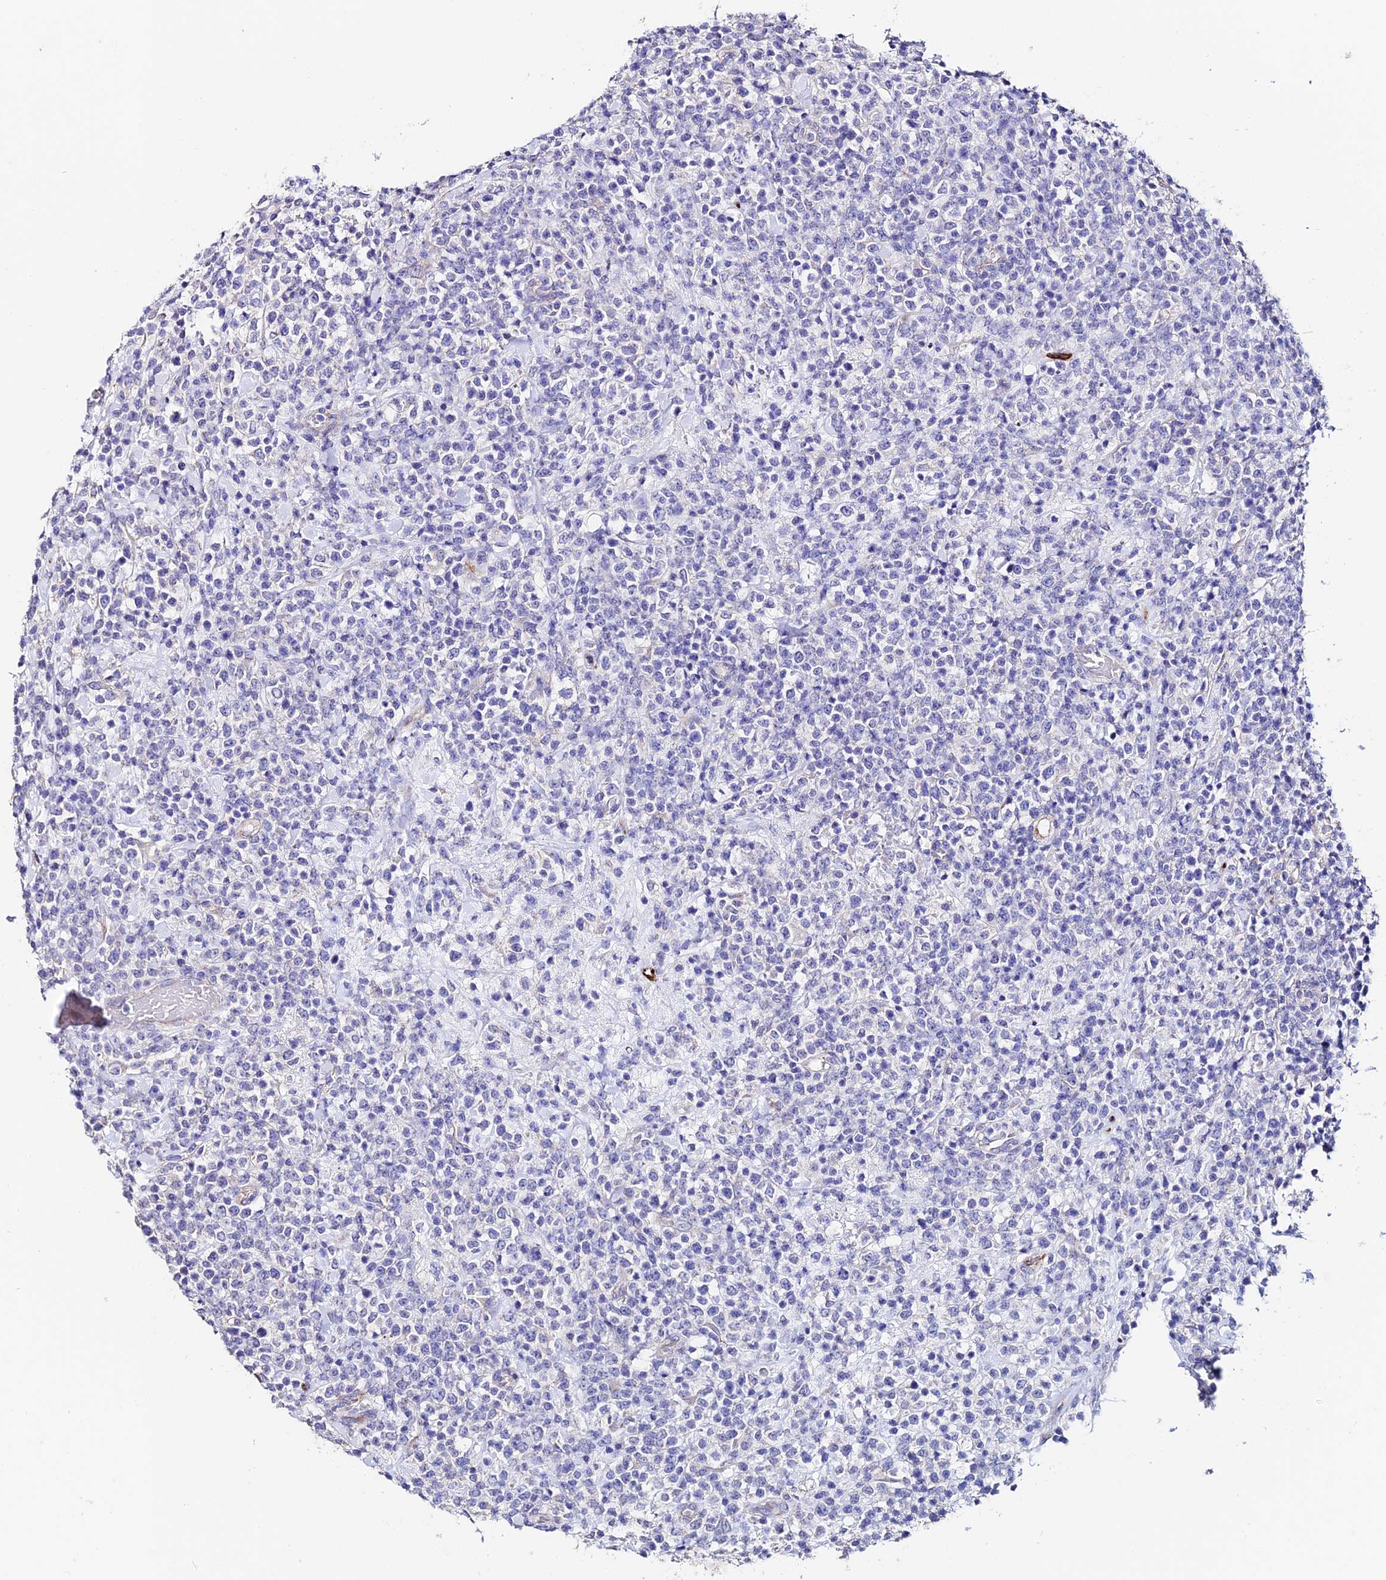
{"staining": {"intensity": "negative", "quantity": "none", "location": "none"}, "tissue": "lymphoma", "cell_type": "Tumor cells", "image_type": "cancer", "snomed": [{"axis": "morphology", "description": "Malignant lymphoma, non-Hodgkin's type, High grade"}, {"axis": "topography", "description": "Colon"}], "caption": "High magnification brightfield microscopy of lymphoma stained with DAB (brown) and counterstained with hematoxylin (blue): tumor cells show no significant positivity.", "gene": "ESM1", "patient": {"sex": "female", "age": 53}}